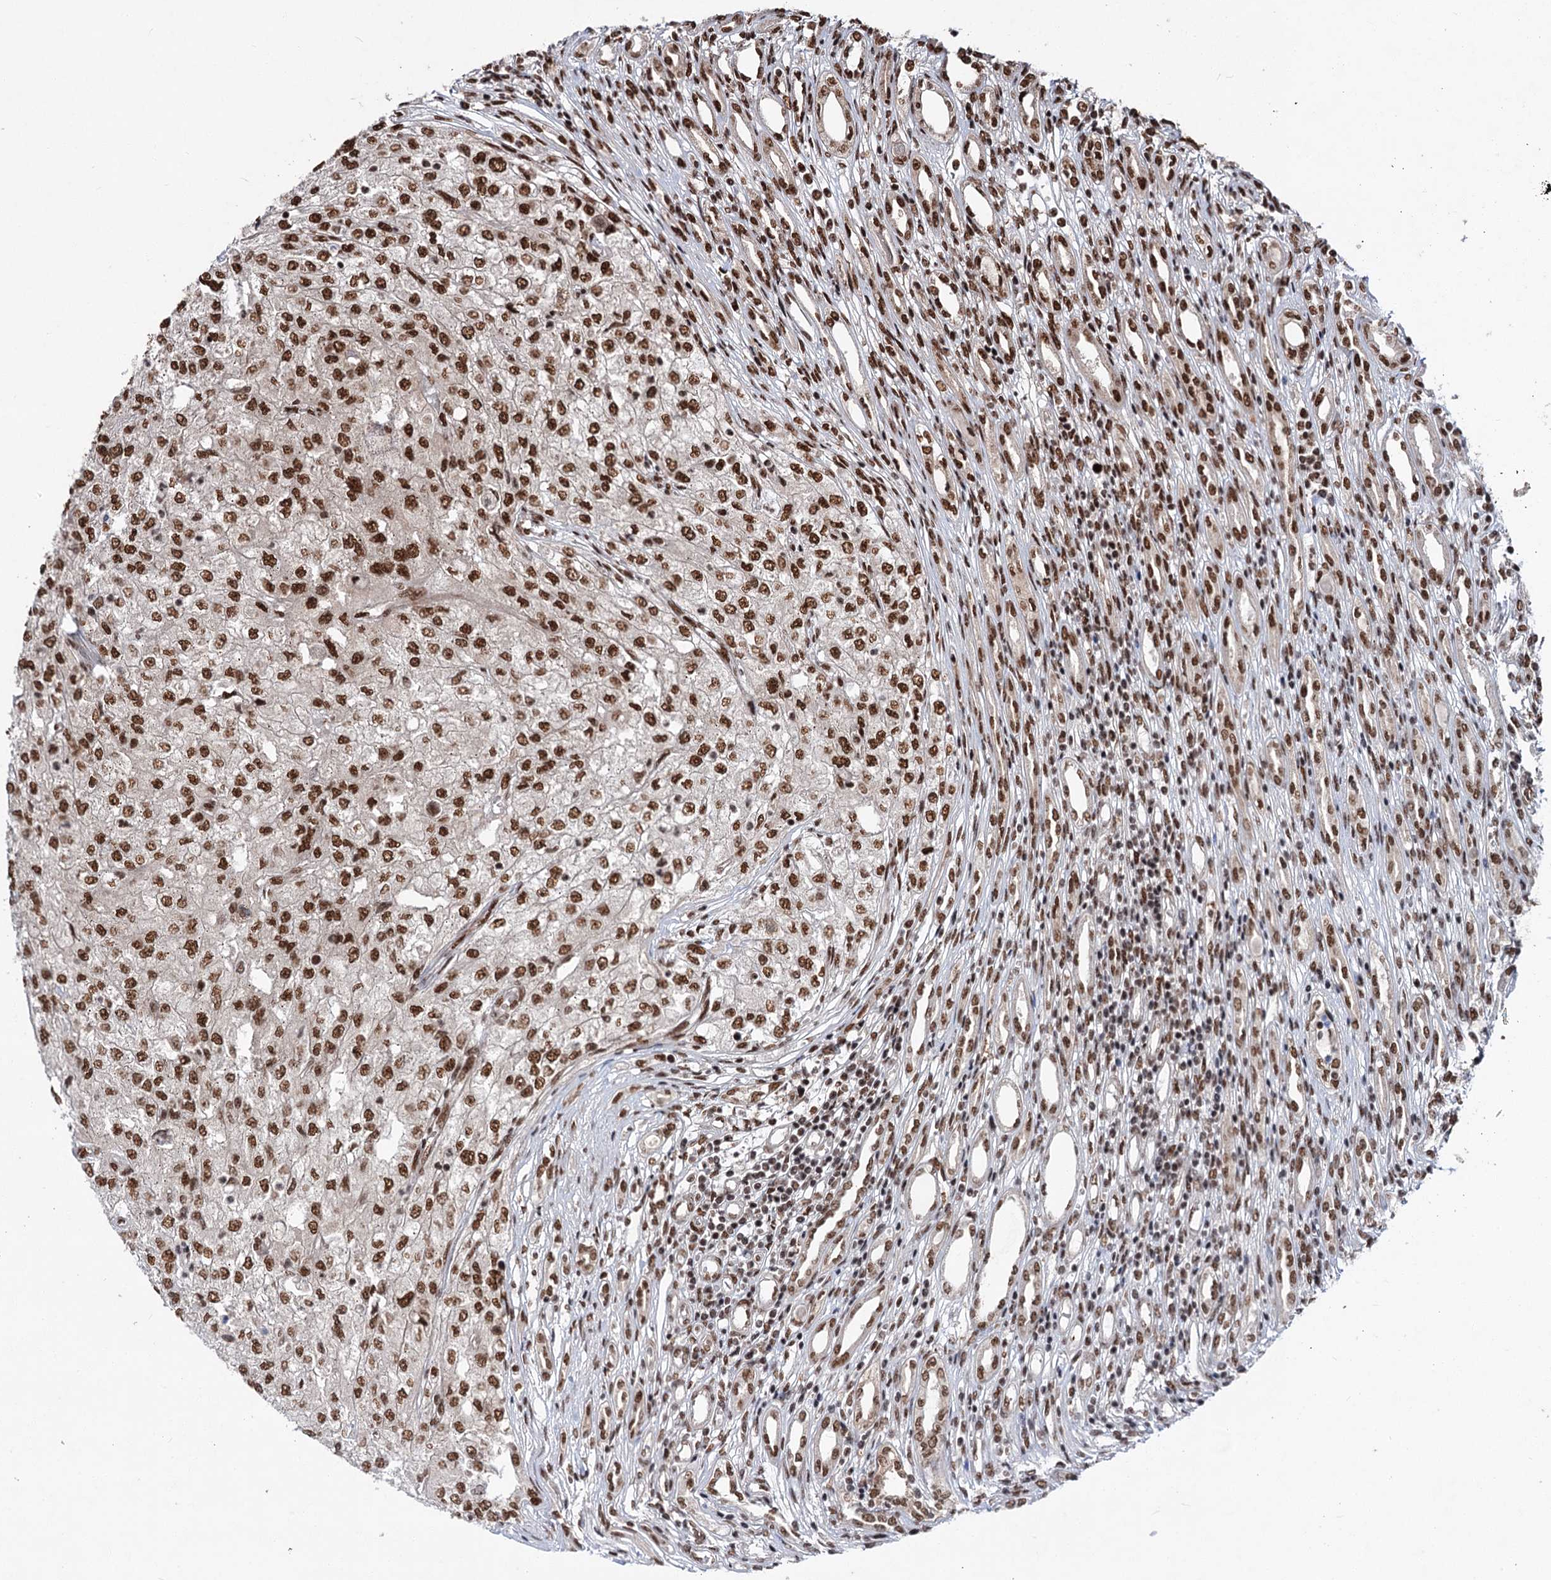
{"staining": {"intensity": "strong", "quantity": ">75%", "location": "nuclear"}, "tissue": "renal cancer", "cell_type": "Tumor cells", "image_type": "cancer", "snomed": [{"axis": "morphology", "description": "Adenocarcinoma, NOS"}, {"axis": "topography", "description": "Kidney"}], "caption": "An immunohistochemistry (IHC) image of neoplastic tissue is shown. Protein staining in brown labels strong nuclear positivity in renal cancer within tumor cells. The staining was performed using DAB (3,3'-diaminobenzidine) to visualize the protein expression in brown, while the nuclei were stained in blue with hematoxylin (Magnification: 20x).", "gene": "MAML1", "patient": {"sex": "female", "age": 54}}